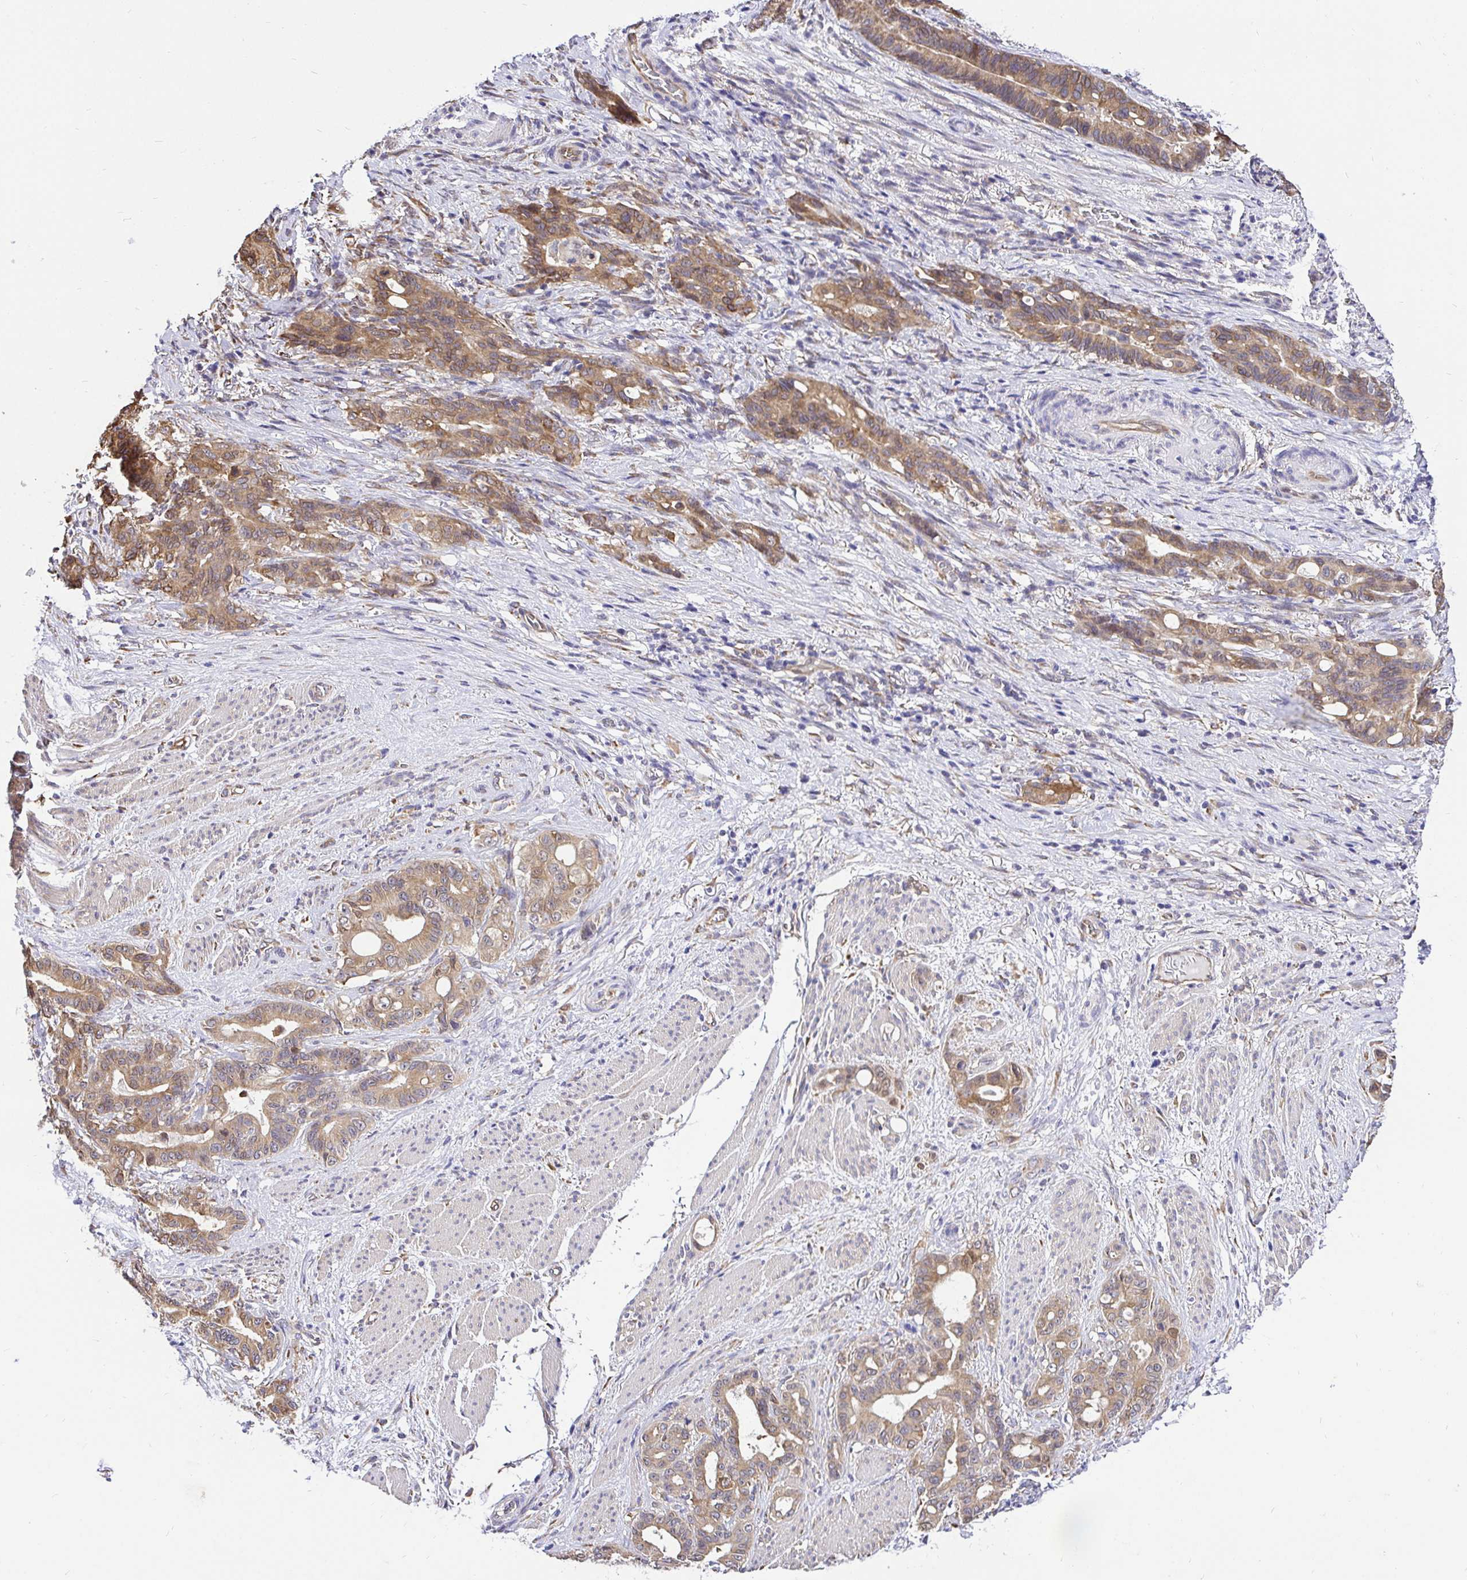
{"staining": {"intensity": "moderate", "quantity": ">75%", "location": "cytoplasmic/membranous"}, "tissue": "stomach cancer", "cell_type": "Tumor cells", "image_type": "cancer", "snomed": [{"axis": "morphology", "description": "Normal tissue, NOS"}, {"axis": "morphology", "description": "Adenocarcinoma, NOS"}, {"axis": "topography", "description": "Esophagus"}, {"axis": "topography", "description": "Stomach, upper"}], "caption": "Immunohistochemical staining of stomach cancer demonstrates medium levels of moderate cytoplasmic/membranous expression in approximately >75% of tumor cells.", "gene": "CCDC122", "patient": {"sex": "male", "age": 62}}